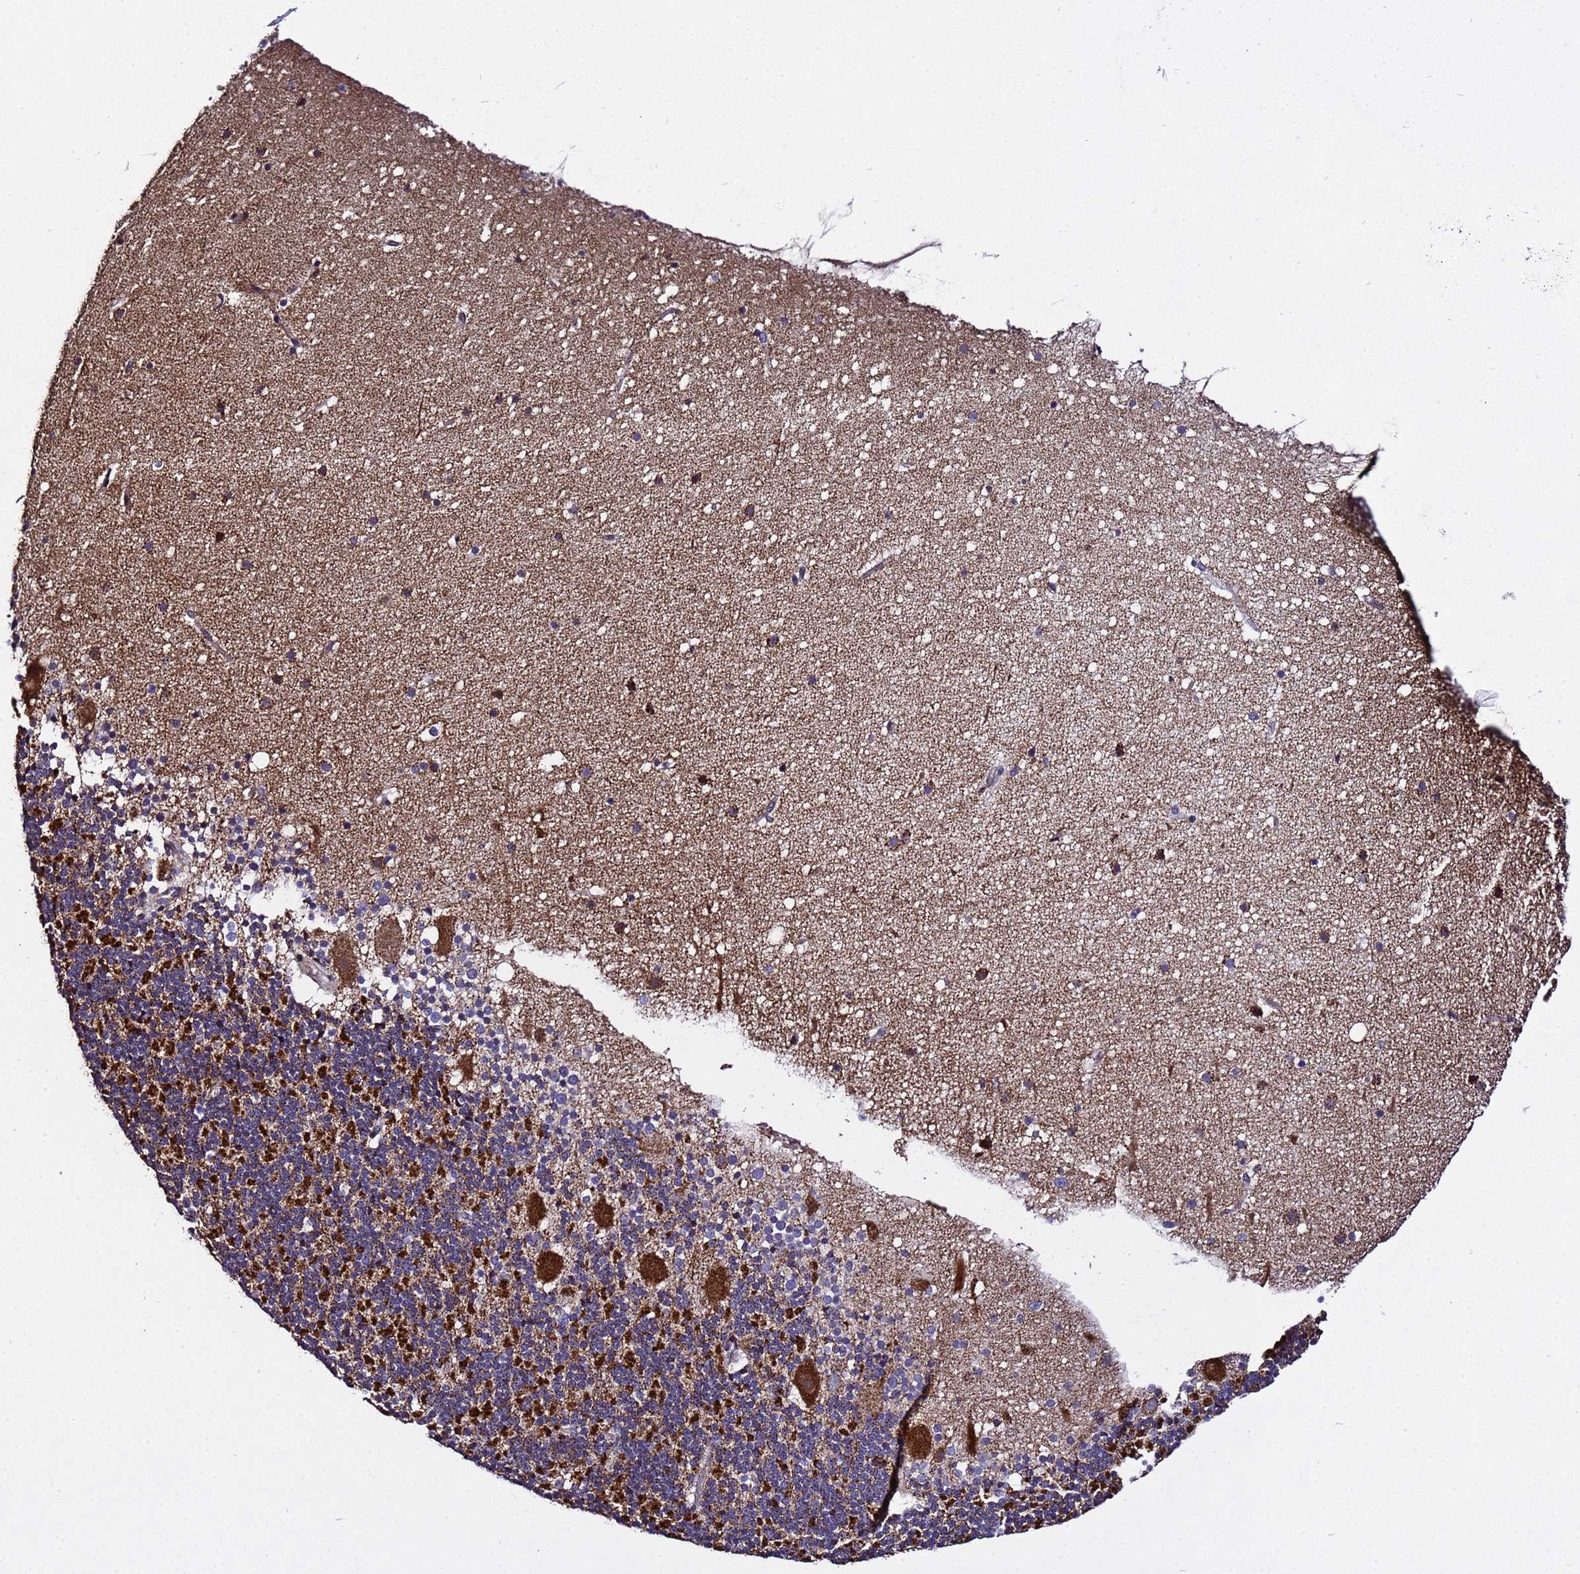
{"staining": {"intensity": "strong", "quantity": "25%-75%", "location": "cytoplasmic/membranous"}, "tissue": "cerebellum", "cell_type": "Cells in granular layer", "image_type": "normal", "snomed": [{"axis": "morphology", "description": "Normal tissue, NOS"}, {"axis": "topography", "description": "Cerebellum"}], "caption": "This is a photomicrograph of IHC staining of unremarkable cerebellum, which shows strong expression in the cytoplasmic/membranous of cells in granular layer.", "gene": "WNK4", "patient": {"sex": "male", "age": 57}}